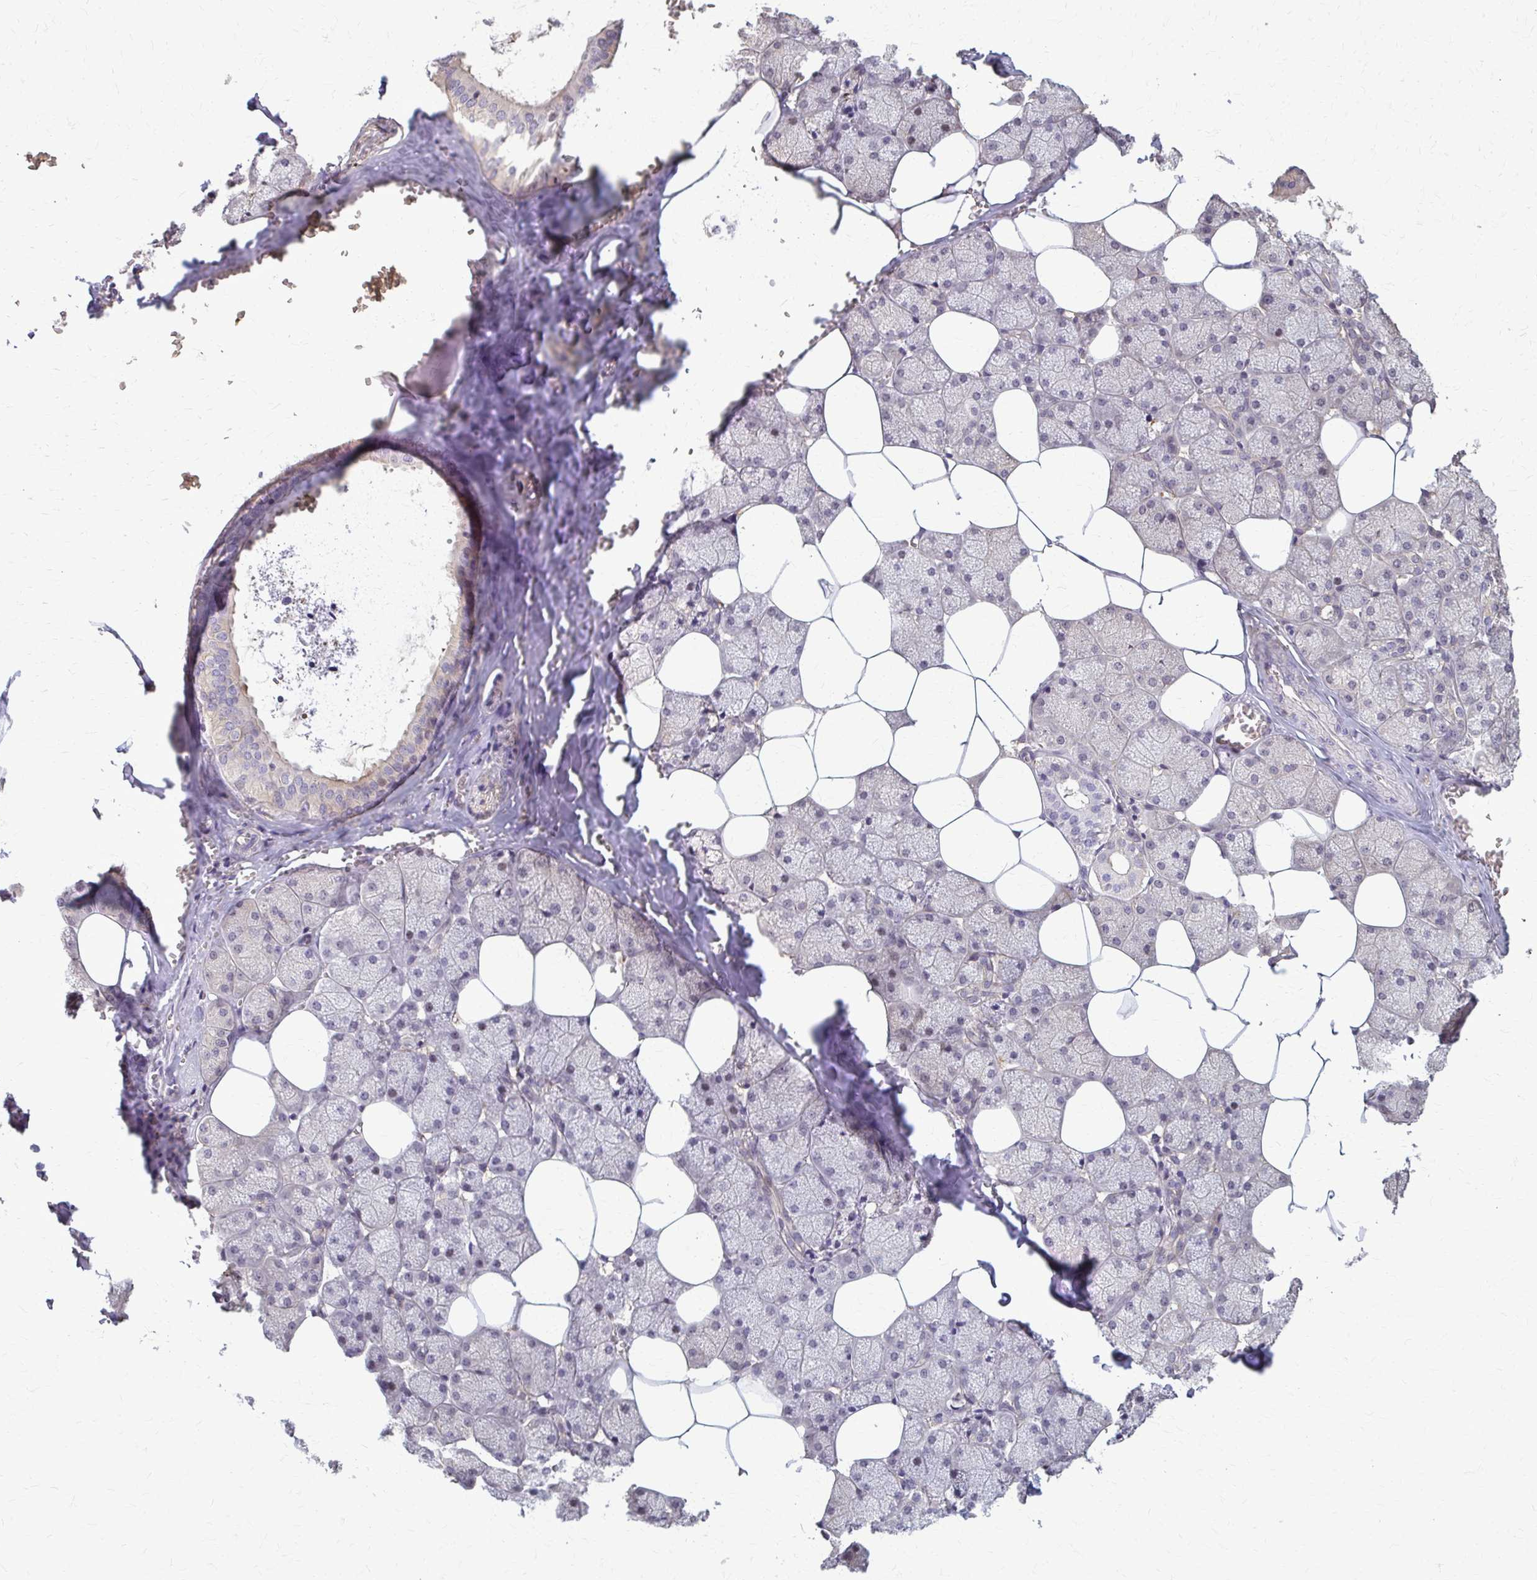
{"staining": {"intensity": "moderate", "quantity": "<25%", "location": "cytoplasmic/membranous"}, "tissue": "salivary gland", "cell_type": "Glandular cells", "image_type": "normal", "snomed": [{"axis": "morphology", "description": "Normal tissue, NOS"}, {"axis": "topography", "description": "Salivary gland"}, {"axis": "topography", "description": "Peripheral nerve tissue"}], "caption": "High-magnification brightfield microscopy of normal salivary gland stained with DAB (3,3'-diaminobenzidine) (brown) and counterstained with hematoxylin (blue). glandular cells exhibit moderate cytoplasmic/membranous positivity is seen in about<25% of cells.", "gene": "ZNF34", "patient": {"sex": "male", "age": 38}}